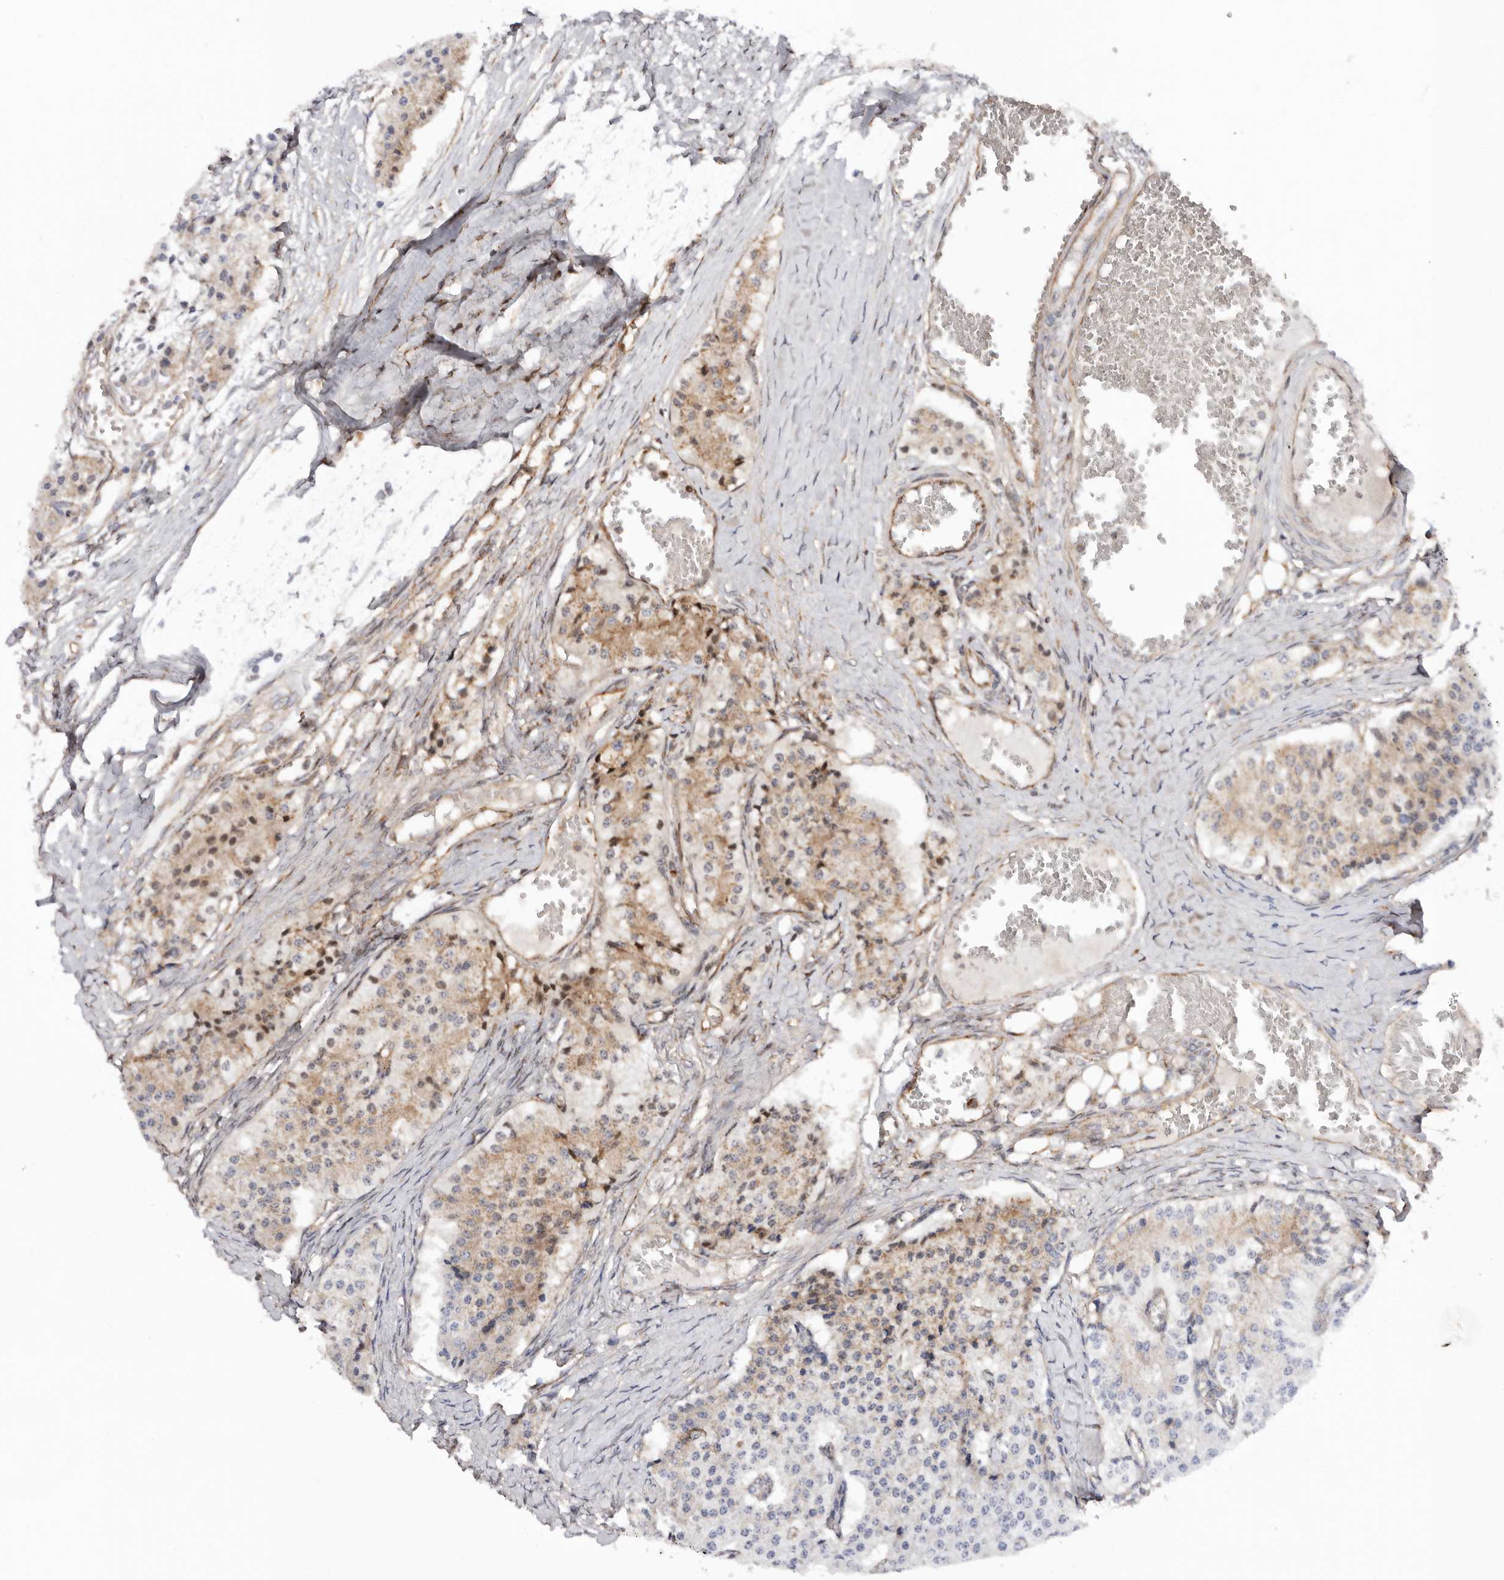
{"staining": {"intensity": "moderate", "quantity": "25%-75%", "location": "cytoplasmic/membranous,nuclear"}, "tissue": "carcinoid", "cell_type": "Tumor cells", "image_type": "cancer", "snomed": [{"axis": "morphology", "description": "Carcinoid, malignant, NOS"}, {"axis": "topography", "description": "Colon"}], "caption": "Approximately 25%-75% of tumor cells in carcinoid demonstrate moderate cytoplasmic/membranous and nuclear protein expression as visualized by brown immunohistochemical staining.", "gene": "GPR27", "patient": {"sex": "female", "age": 52}}